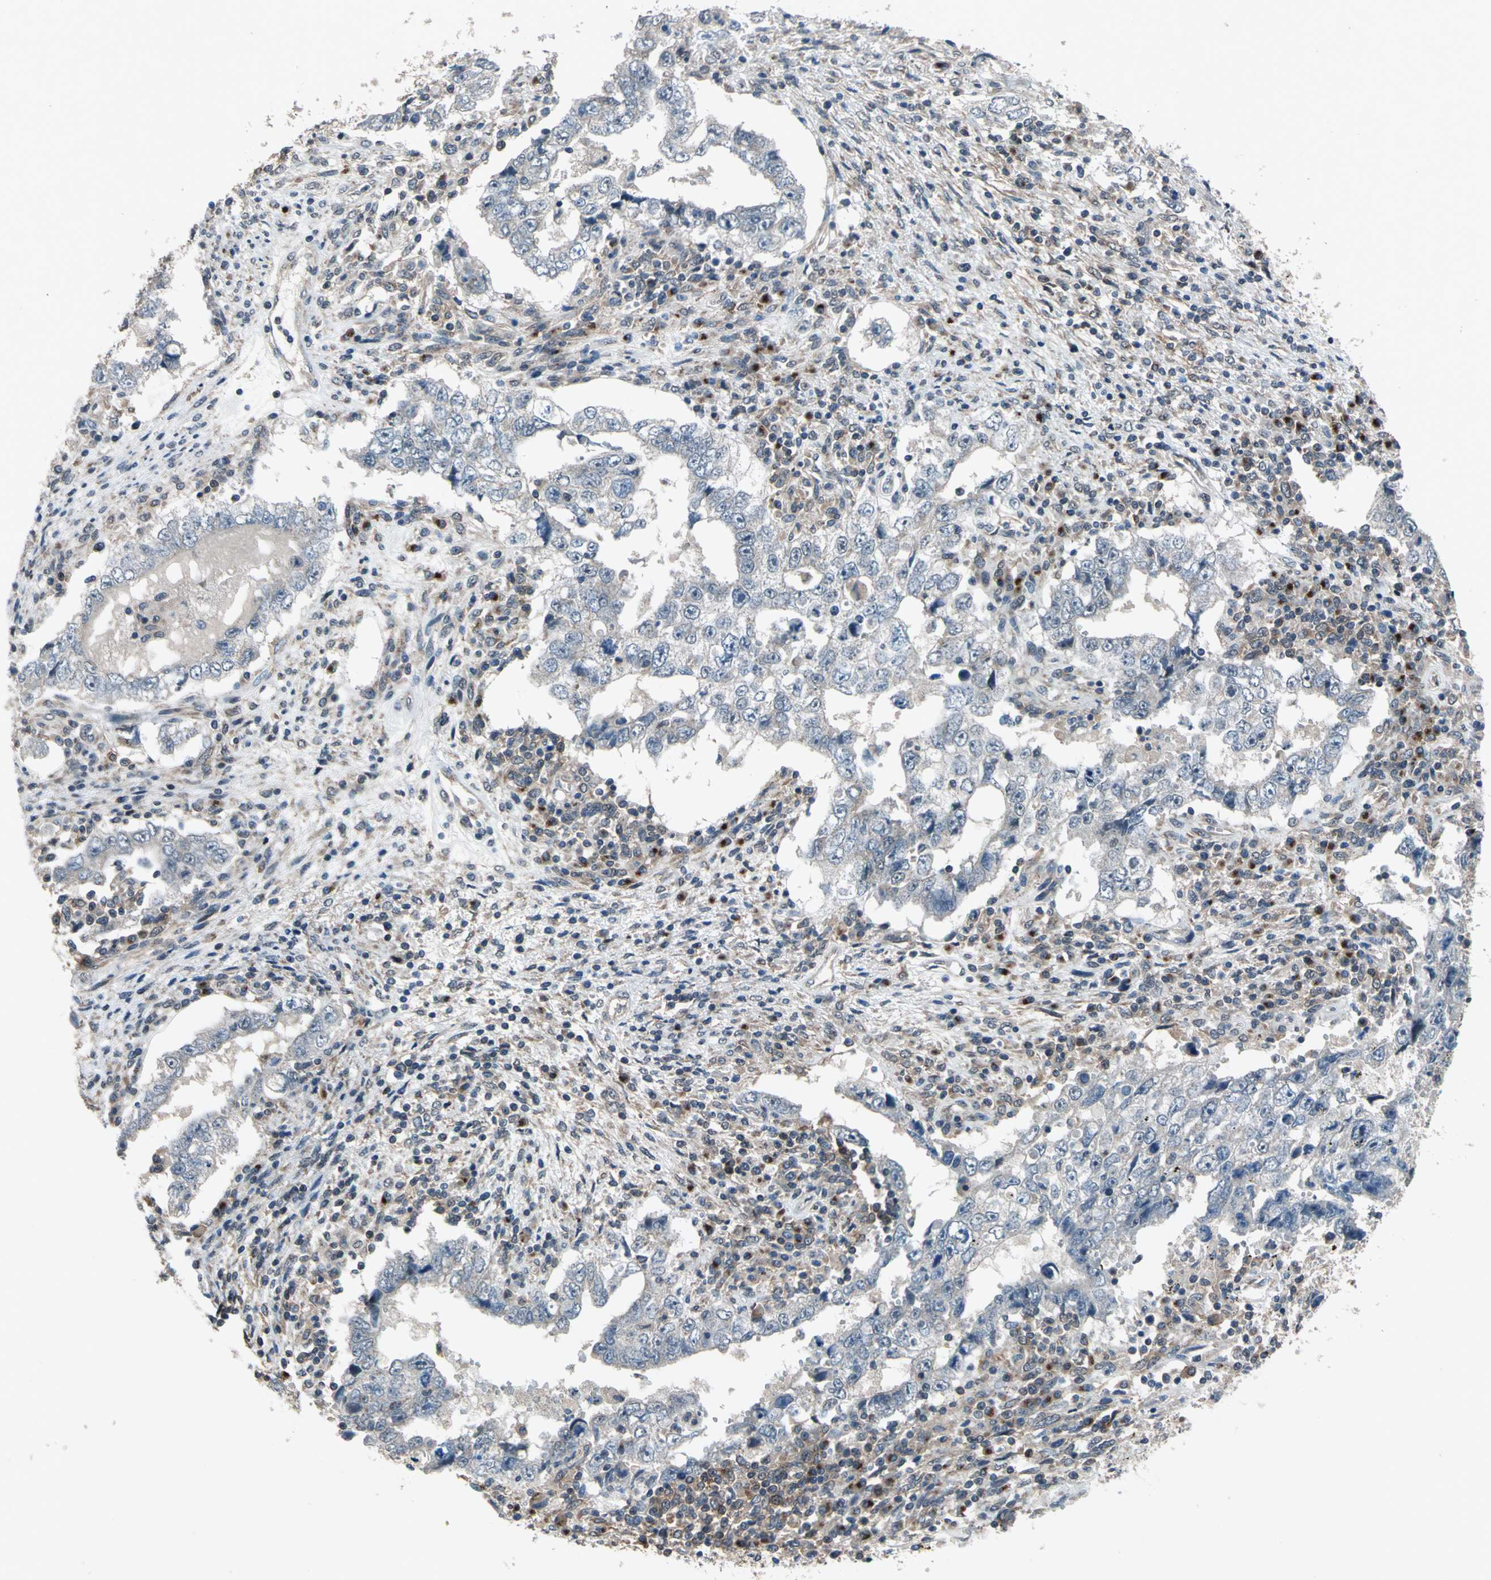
{"staining": {"intensity": "weak", "quantity": ">75%", "location": "cytoplasmic/membranous"}, "tissue": "testis cancer", "cell_type": "Tumor cells", "image_type": "cancer", "snomed": [{"axis": "morphology", "description": "Carcinoma, Embryonal, NOS"}, {"axis": "topography", "description": "Testis"}], "caption": "There is low levels of weak cytoplasmic/membranous expression in tumor cells of testis embryonal carcinoma, as demonstrated by immunohistochemical staining (brown color).", "gene": "NFKBIE", "patient": {"sex": "male", "age": 26}}